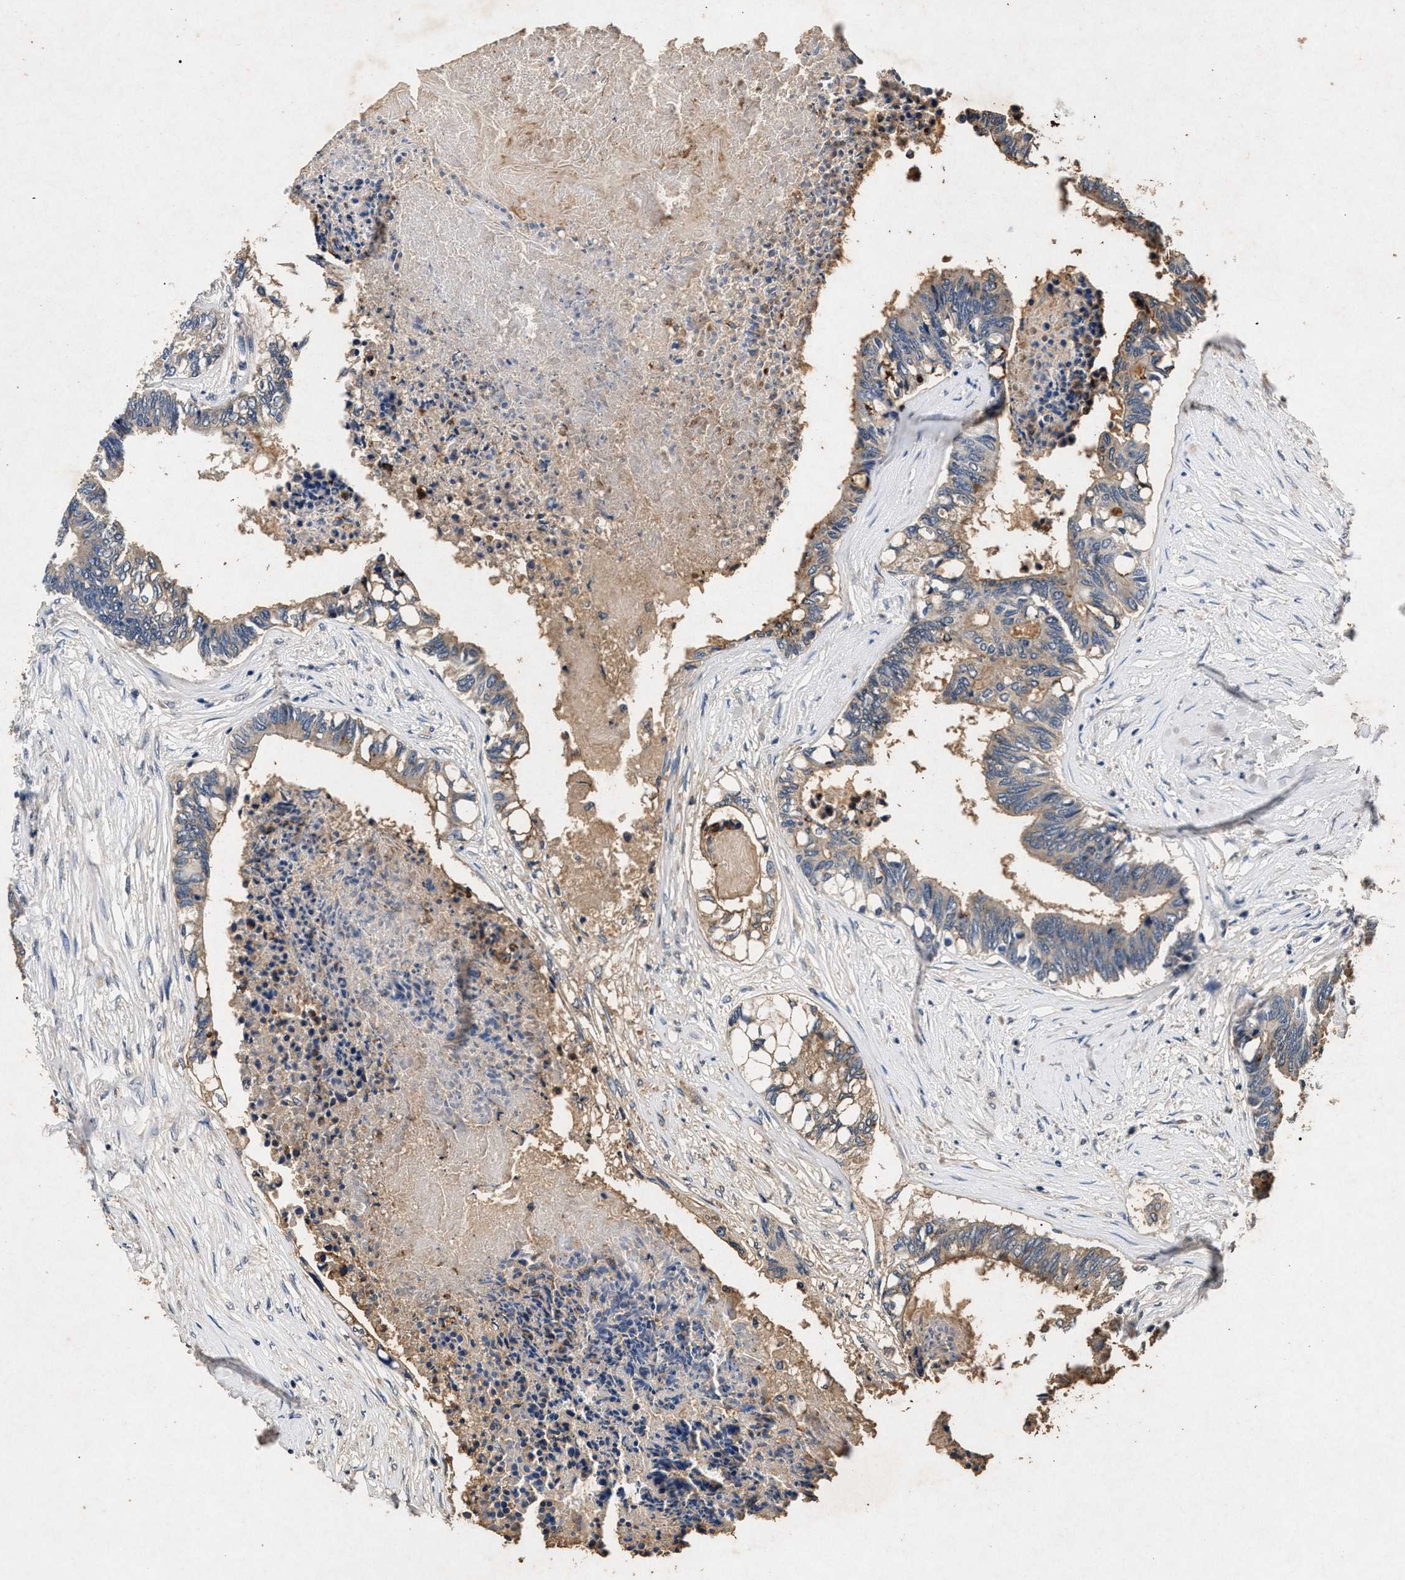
{"staining": {"intensity": "weak", "quantity": ">75%", "location": "cytoplasmic/membranous"}, "tissue": "colorectal cancer", "cell_type": "Tumor cells", "image_type": "cancer", "snomed": [{"axis": "morphology", "description": "Adenocarcinoma, NOS"}, {"axis": "topography", "description": "Rectum"}], "caption": "Immunohistochemical staining of human colorectal adenocarcinoma reveals low levels of weak cytoplasmic/membranous protein expression in approximately >75% of tumor cells.", "gene": "PPP1CC", "patient": {"sex": "male", "age": 63}}